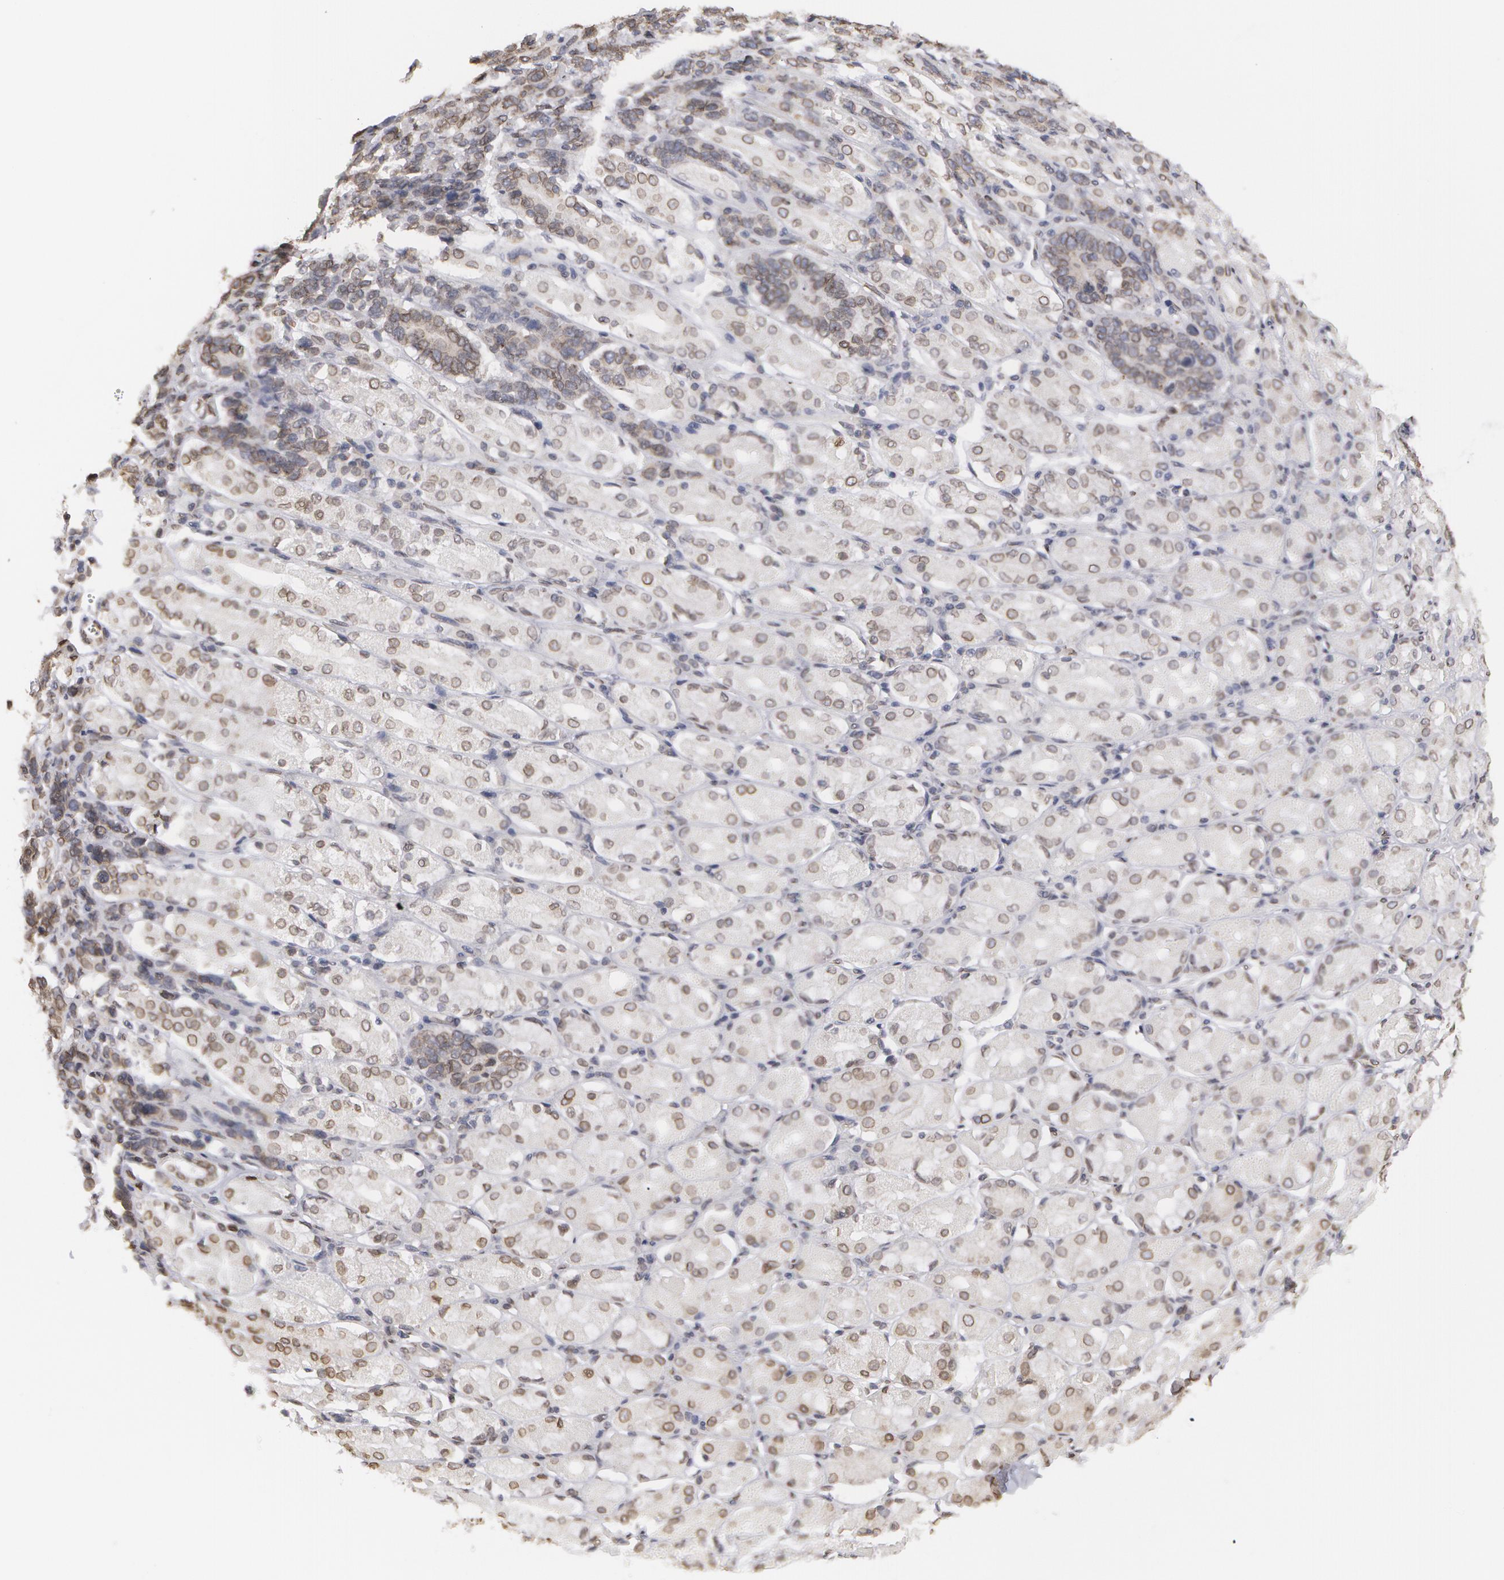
{"staining": {"intensity": "negative", "quantity": "none", "location": "none"}, "tissue": "stomach cancer", "cell_type": "Tumor cells", "image_type": "cancer", "snomed": [{"axis": "morphology", "description": "Adenocarcinoma, NOS"}, {"axis": "topography", "description": "Stomach, upper"}], "caption": "Immunohistochemistry (IHC) histopathology image of neoplastic tissue: stomach cancer (adenocarcinoma) stained with DAB (3,3'-diaminobenzidine) exhibits no significant protein staining in tumor cells.", "gene": "EMD", "patient": {"sex": "male", "age": 71}}